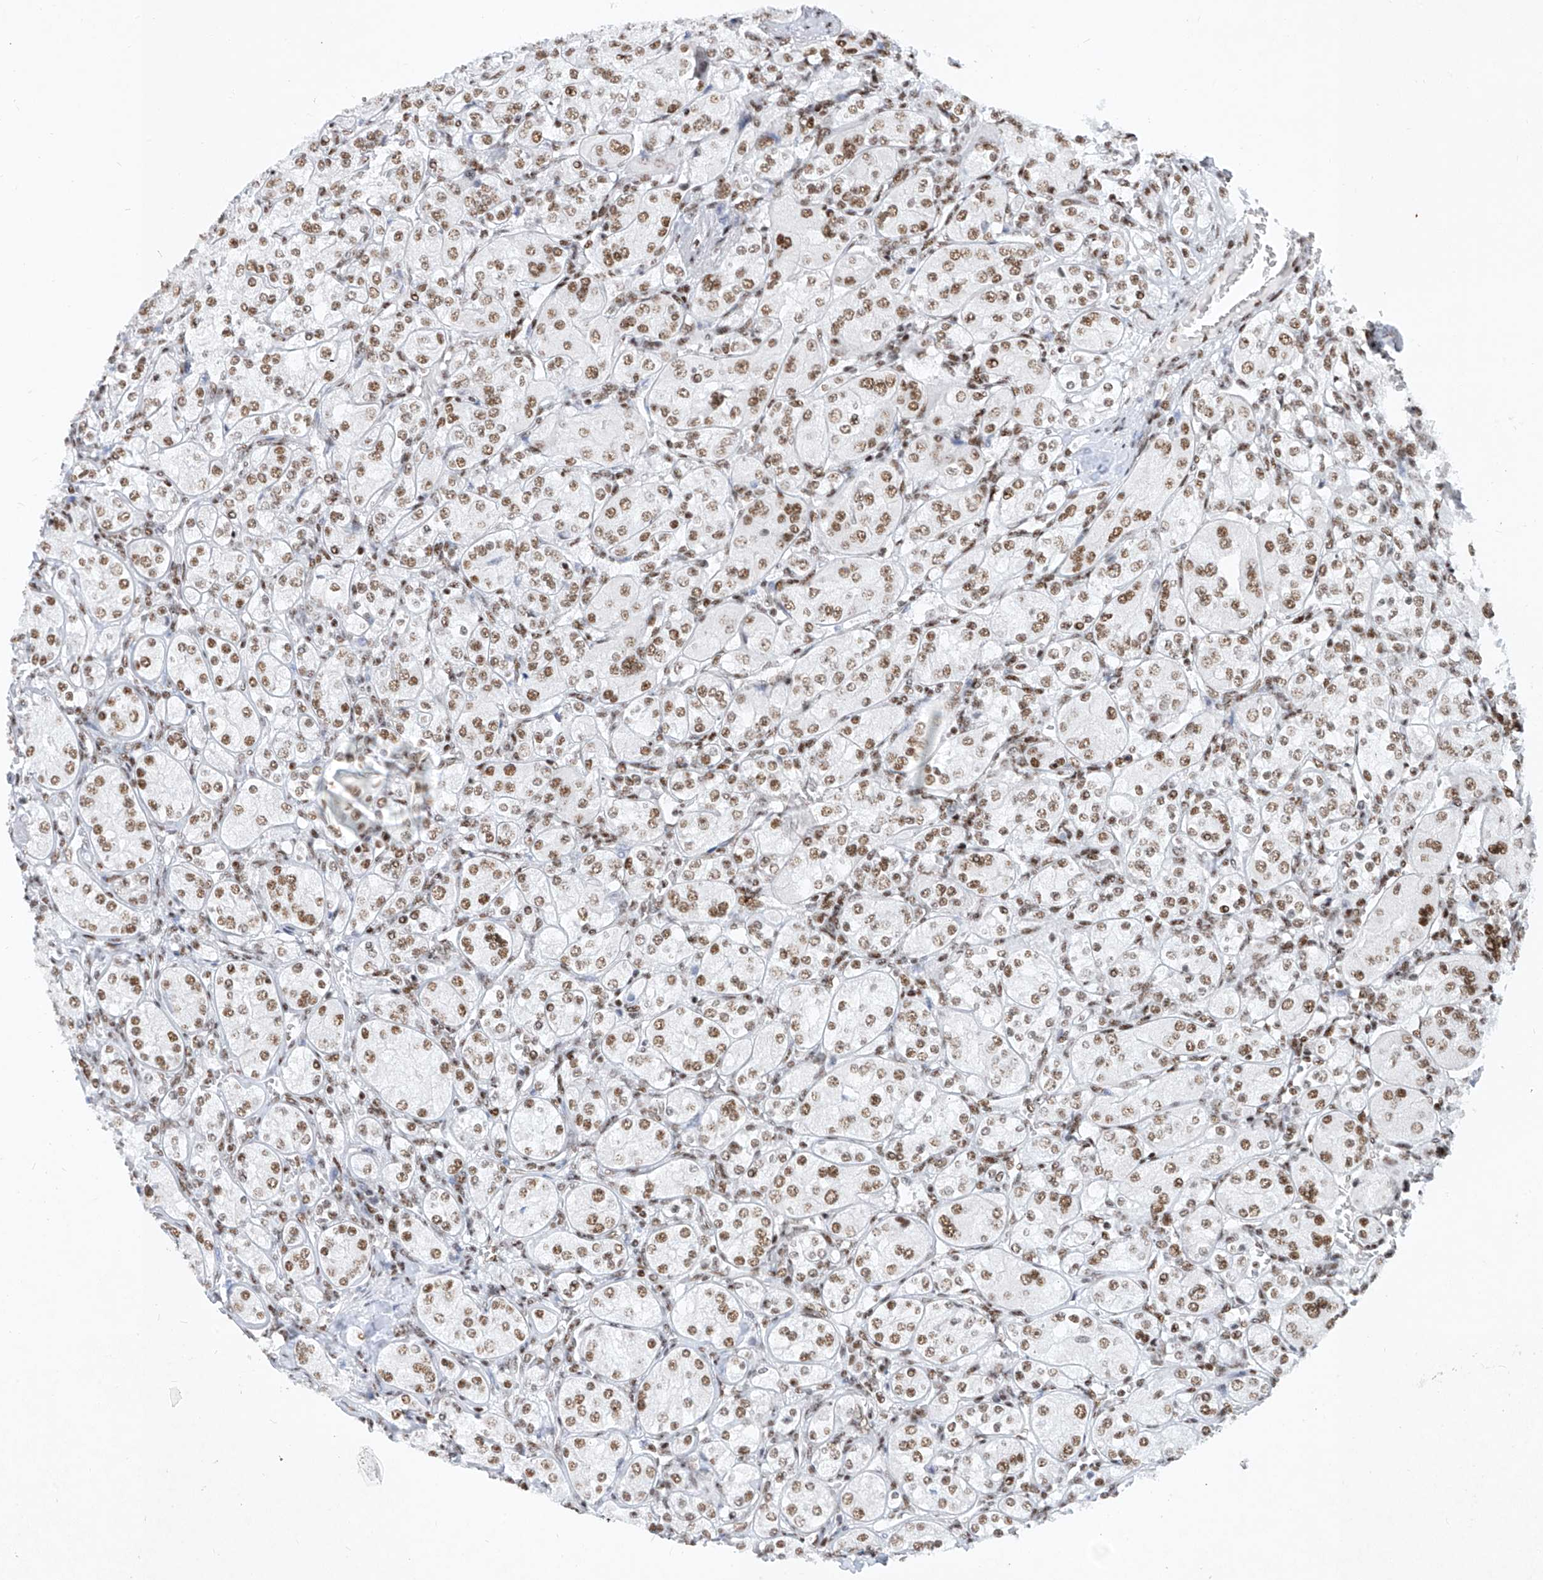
{"staining": {"intensity": "moderate", "quantity": ">75%", "location": "nuclear"}, "tissue": "renal cancer", "cell_type": "Tumor cells", "image_type": "cancer", "snomed": [{"axis": "morphology", "description": "Adenocarcinoma, NOS"}, {"axis": "topography", "description": "Kidney"}], "caption": "A histopathology image showing moderate nuclear expression in about >75% of tumor cells in renal cancer (adenocarcinoma), as visualized by brown immunohistochemical staining.", "gene": "TAF4", "patient": {"sex": "male", "age": 77}}